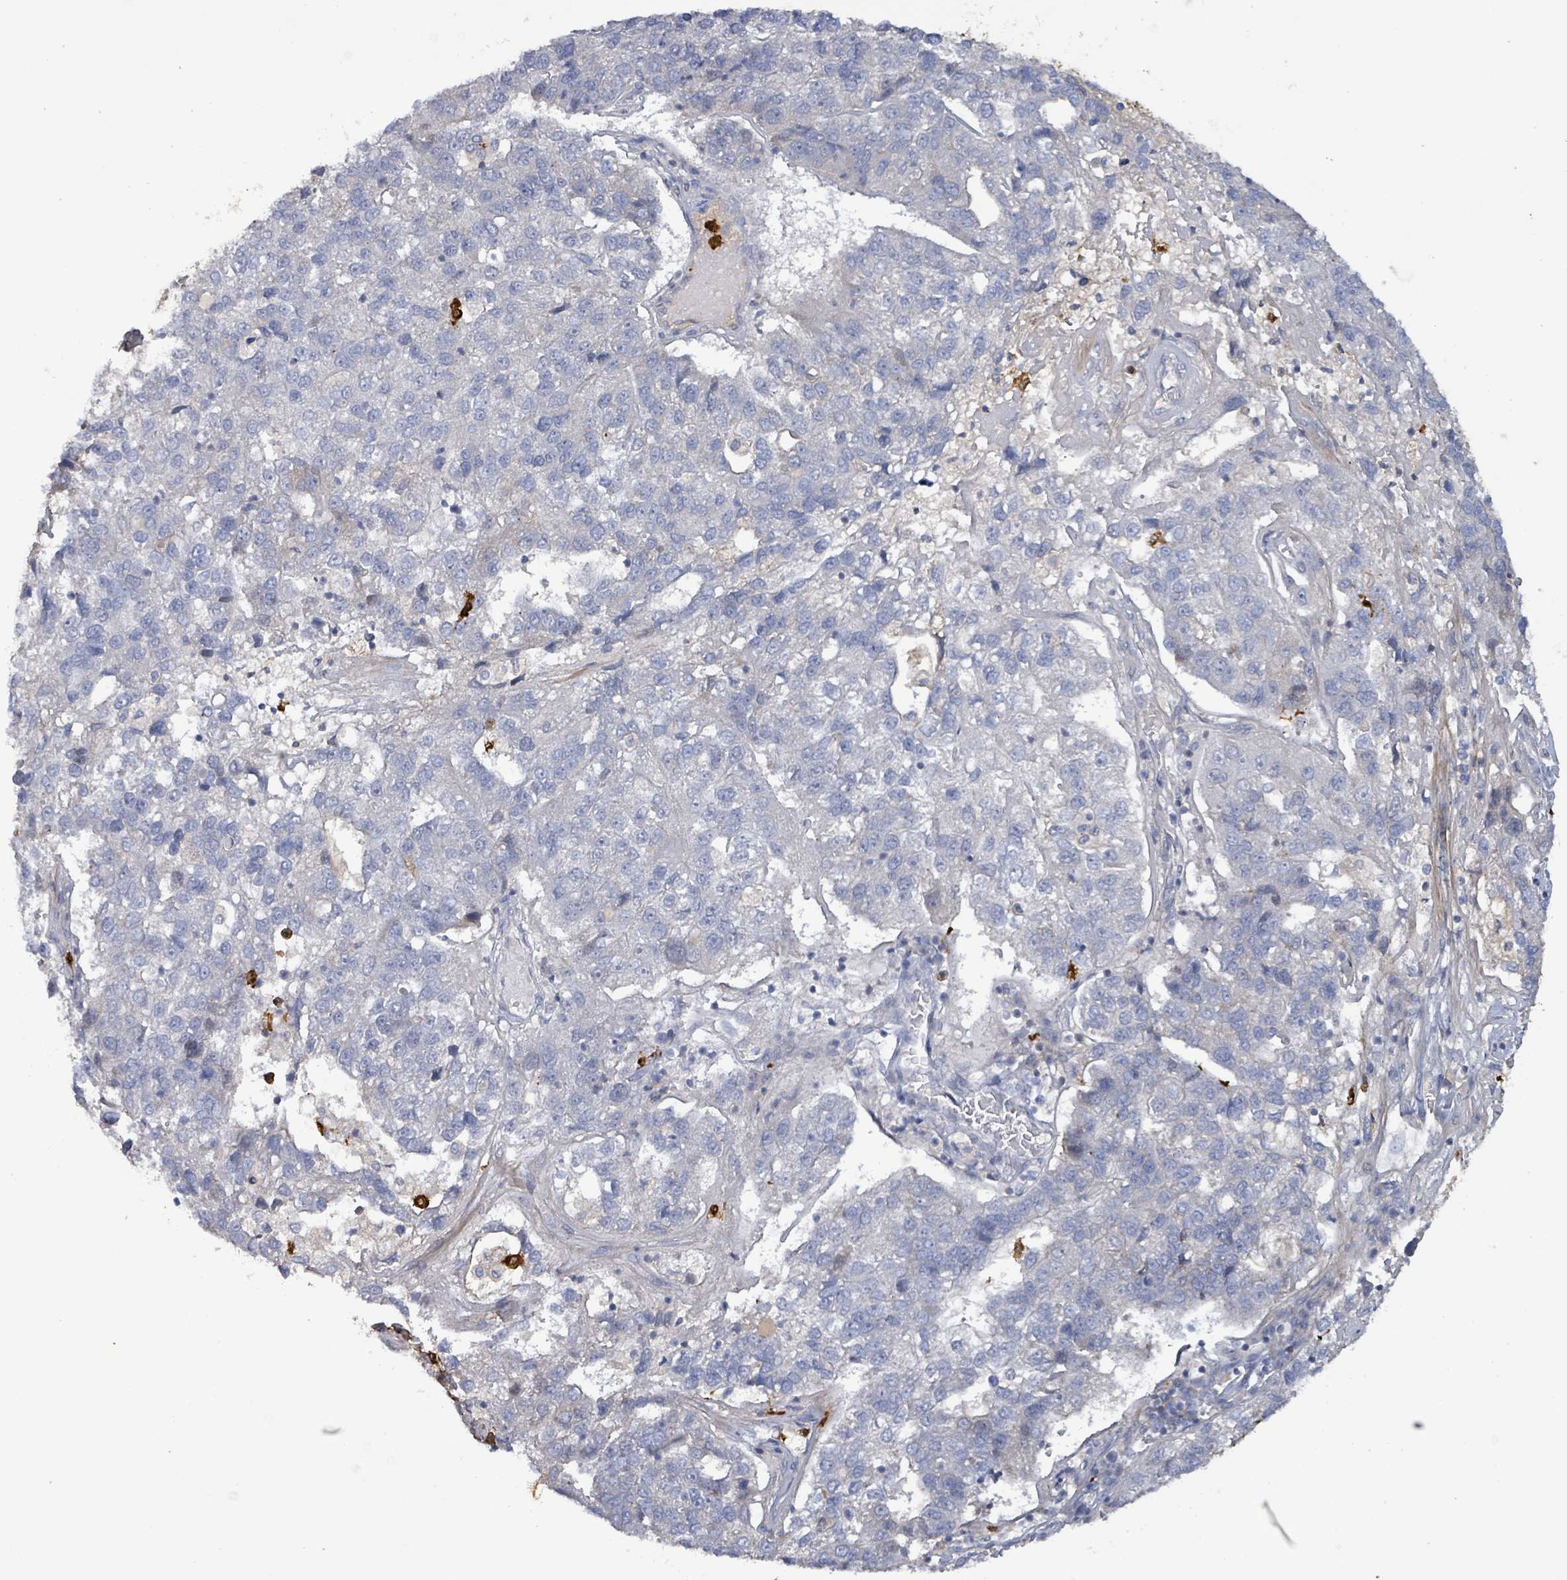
{"staining": {"intensity": "negative", "quantity": "none", "location": "none"}, "tissue": "pancreatic cancer", "cell_type": "Tumor cells", "image_type": "cancer", "snomed": [{"axis": "morphology", "description": "Adenocarcinoma, NOS"}, {"axis": "topography", "description": "Pancreas"}], "caption": "This is a image of immunohistochemistry staining of adenocarcinoma (pancreatic), which shows no staining in tumor cells.", "gene": "FAM210A", "patient": {"sex": "female", "age": 61}}